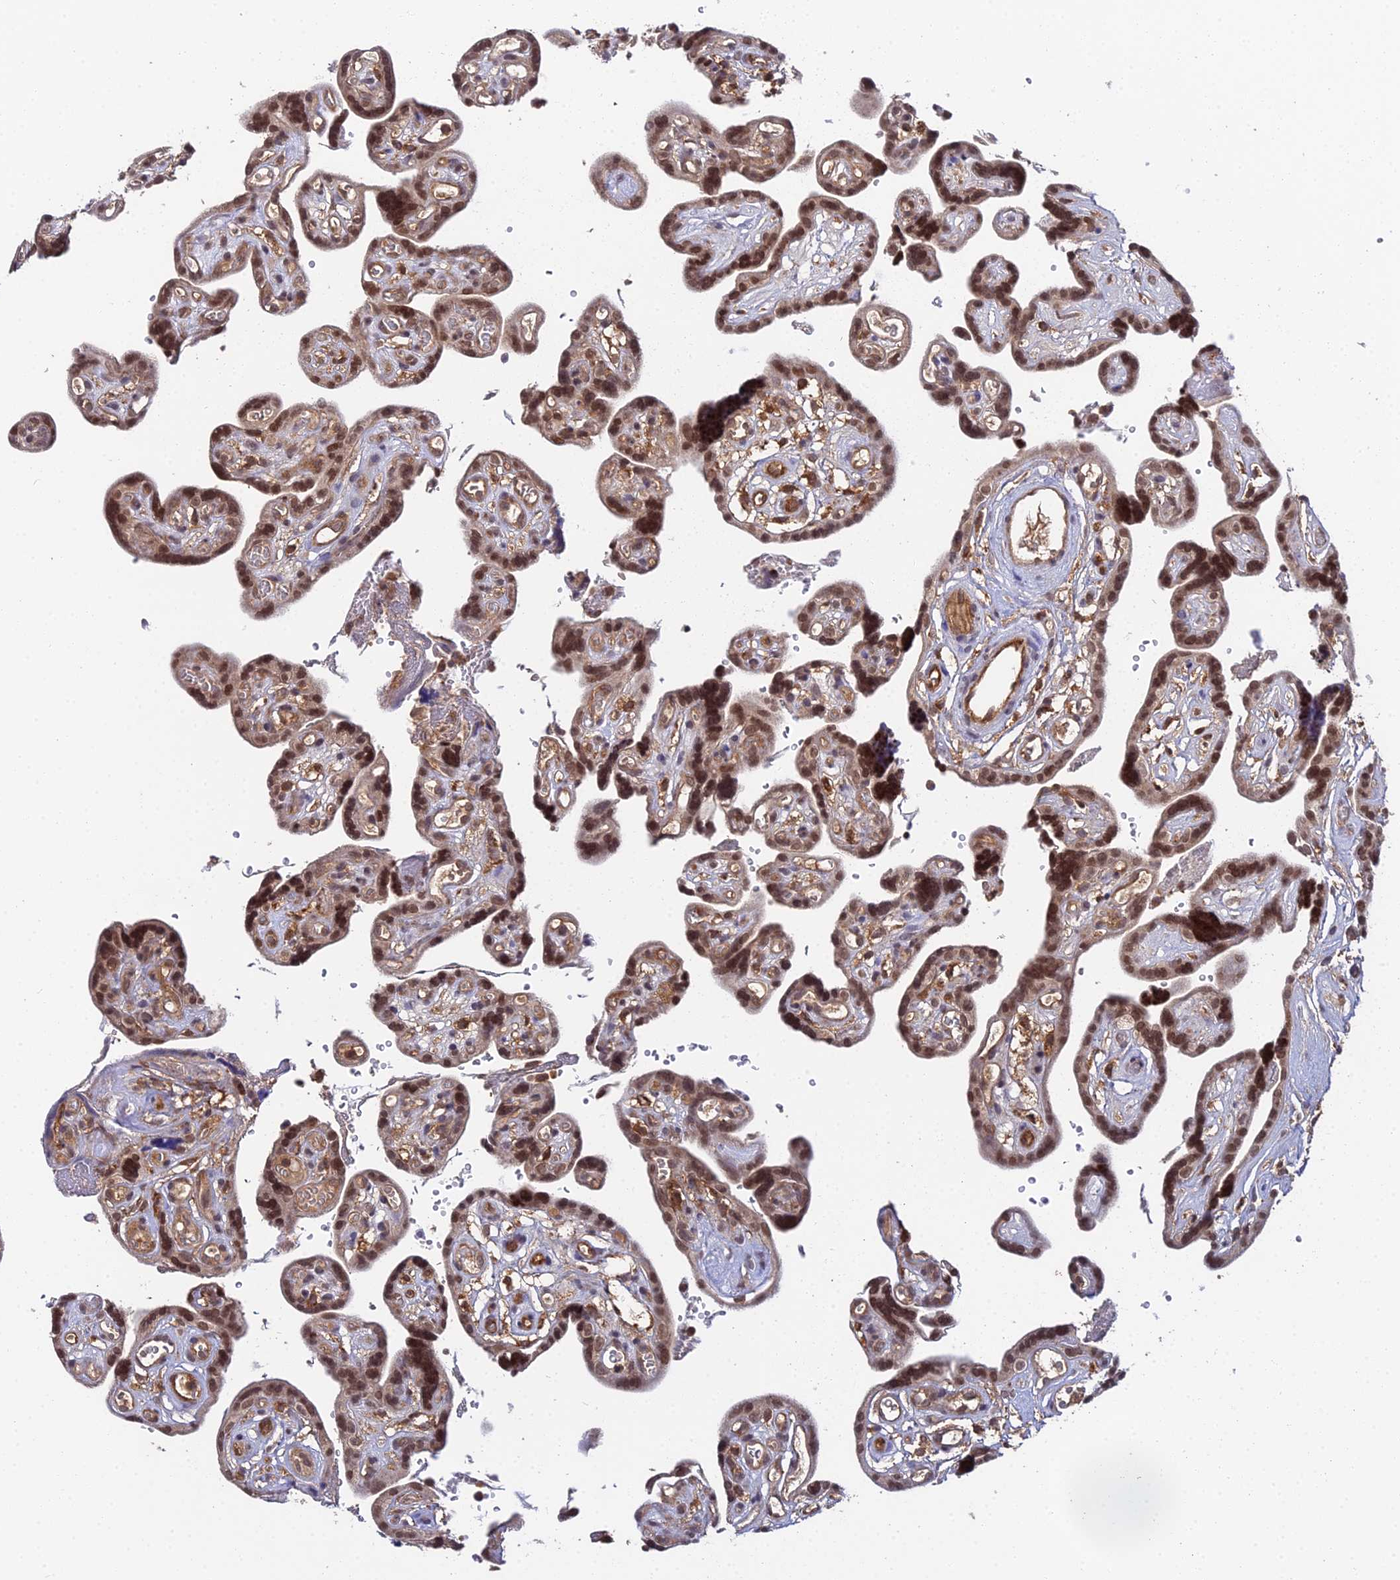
{"staining": {"intensity": "moderate", "quantity": ">75%", "location": "nuclear"}, "tissue": "placenta", "cell_type": "Decidual cells", "image_type": "normal", "snomed": [{"axis": "morphology", "description": "Normal tissue, NOS"}, {"axis": "topography", "description": "Placenta"}], "caption": "The image reveals immunohistochemical staining of benign placenta. There is moderate nuclear expression is appreciated in about >75% of decidual cells. (IHC, brightfield microscopy, high magnification).", "gene": "TPRX1", "patient": {"sex": "female", "age": 30}}